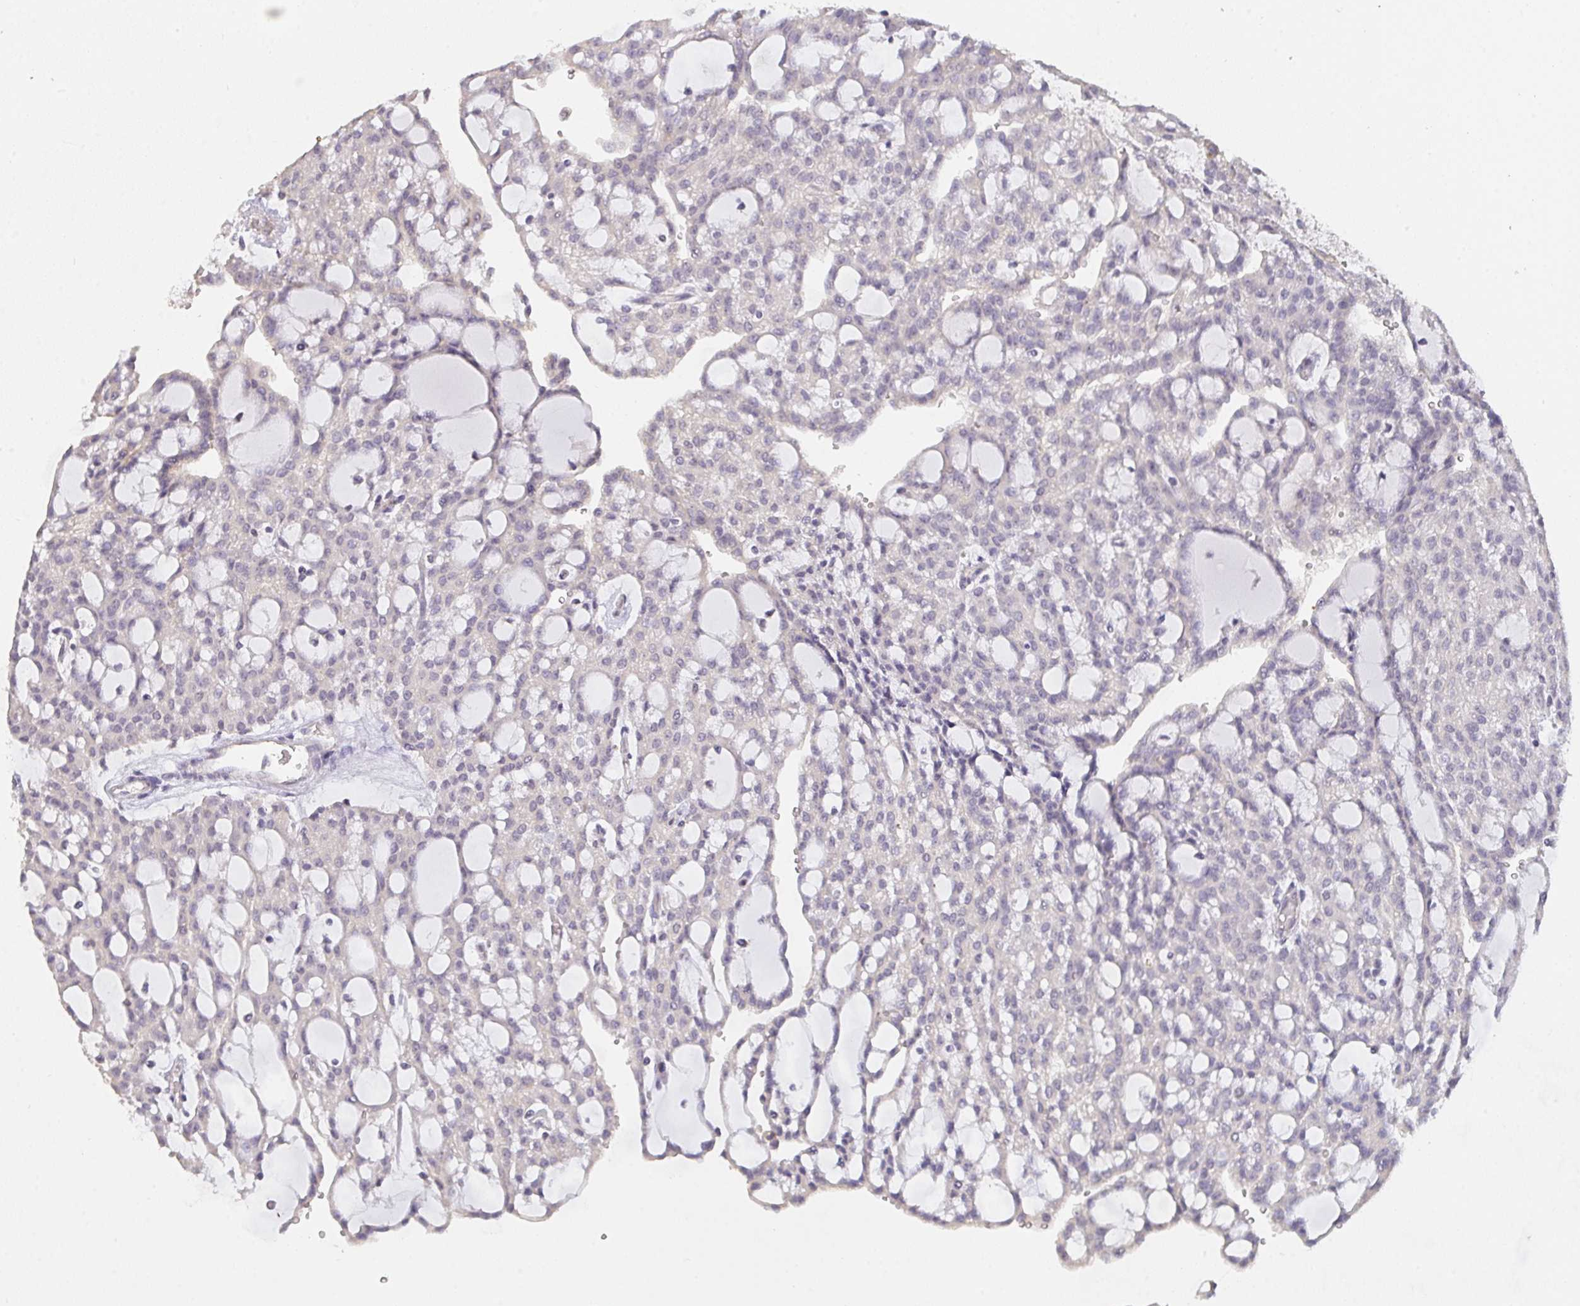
{"staining": {"intensity": "weak", "quantity": "25%-75%", "location": "cytoplasmic/membranous"}, "tissue": "renal cancer", "cell_type": "Tumor cells", "image_type": "cancer", "snomed": [{"axis": "morphology", "description": "Adenocarcinoma, NOS"}, {"axis": "topography", "description": "Kidney"}], "caption": "A histopathology image showing weak cytoplasmic/membranous staining in about 25%-75% of tumor cells in renal cancer, as visualized by brown immunohistochemical staining.", "gene": "TMEM219", "patient": {"sex": "male", "age": 63}}